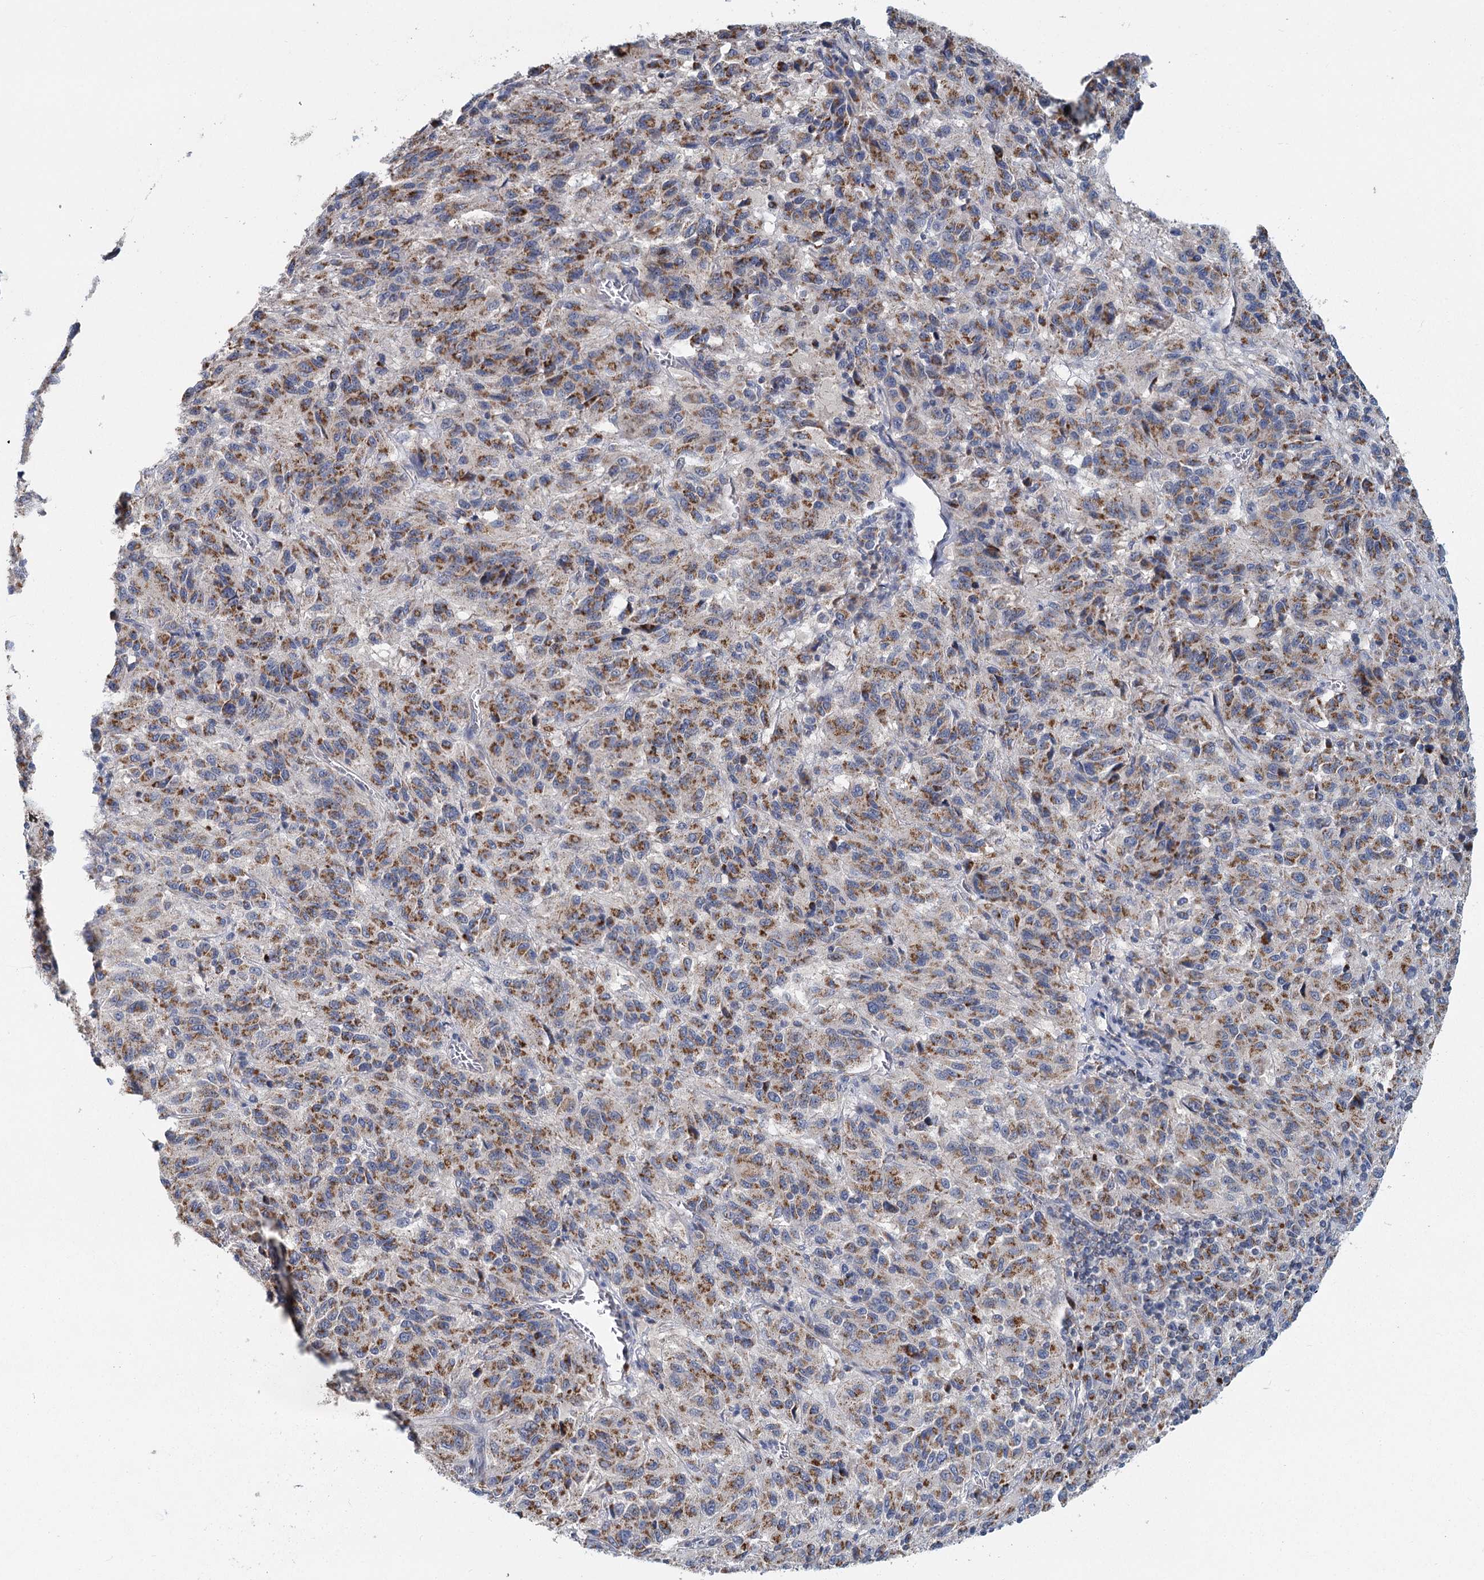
{"staining": {"intensity": "moderate", "quantity": ">75%", "location": "cytoplasmic/membranous"}, "tissue": "melanoma", "cell_type": "Tumor cells", "image_type": "cancer", "snomed": [{"axis": "morphology", "description": "Malignant melanoma, Metastatic site"}, {"axis": "topography", "description": "Lung"}], "caption": "A brown stain labels moderate cytoplasmic/membranous staining of a protein in human melanoma tumor cells.", "gene": "ANKRD16", "patient": {"sex": "male", "age": 64}}